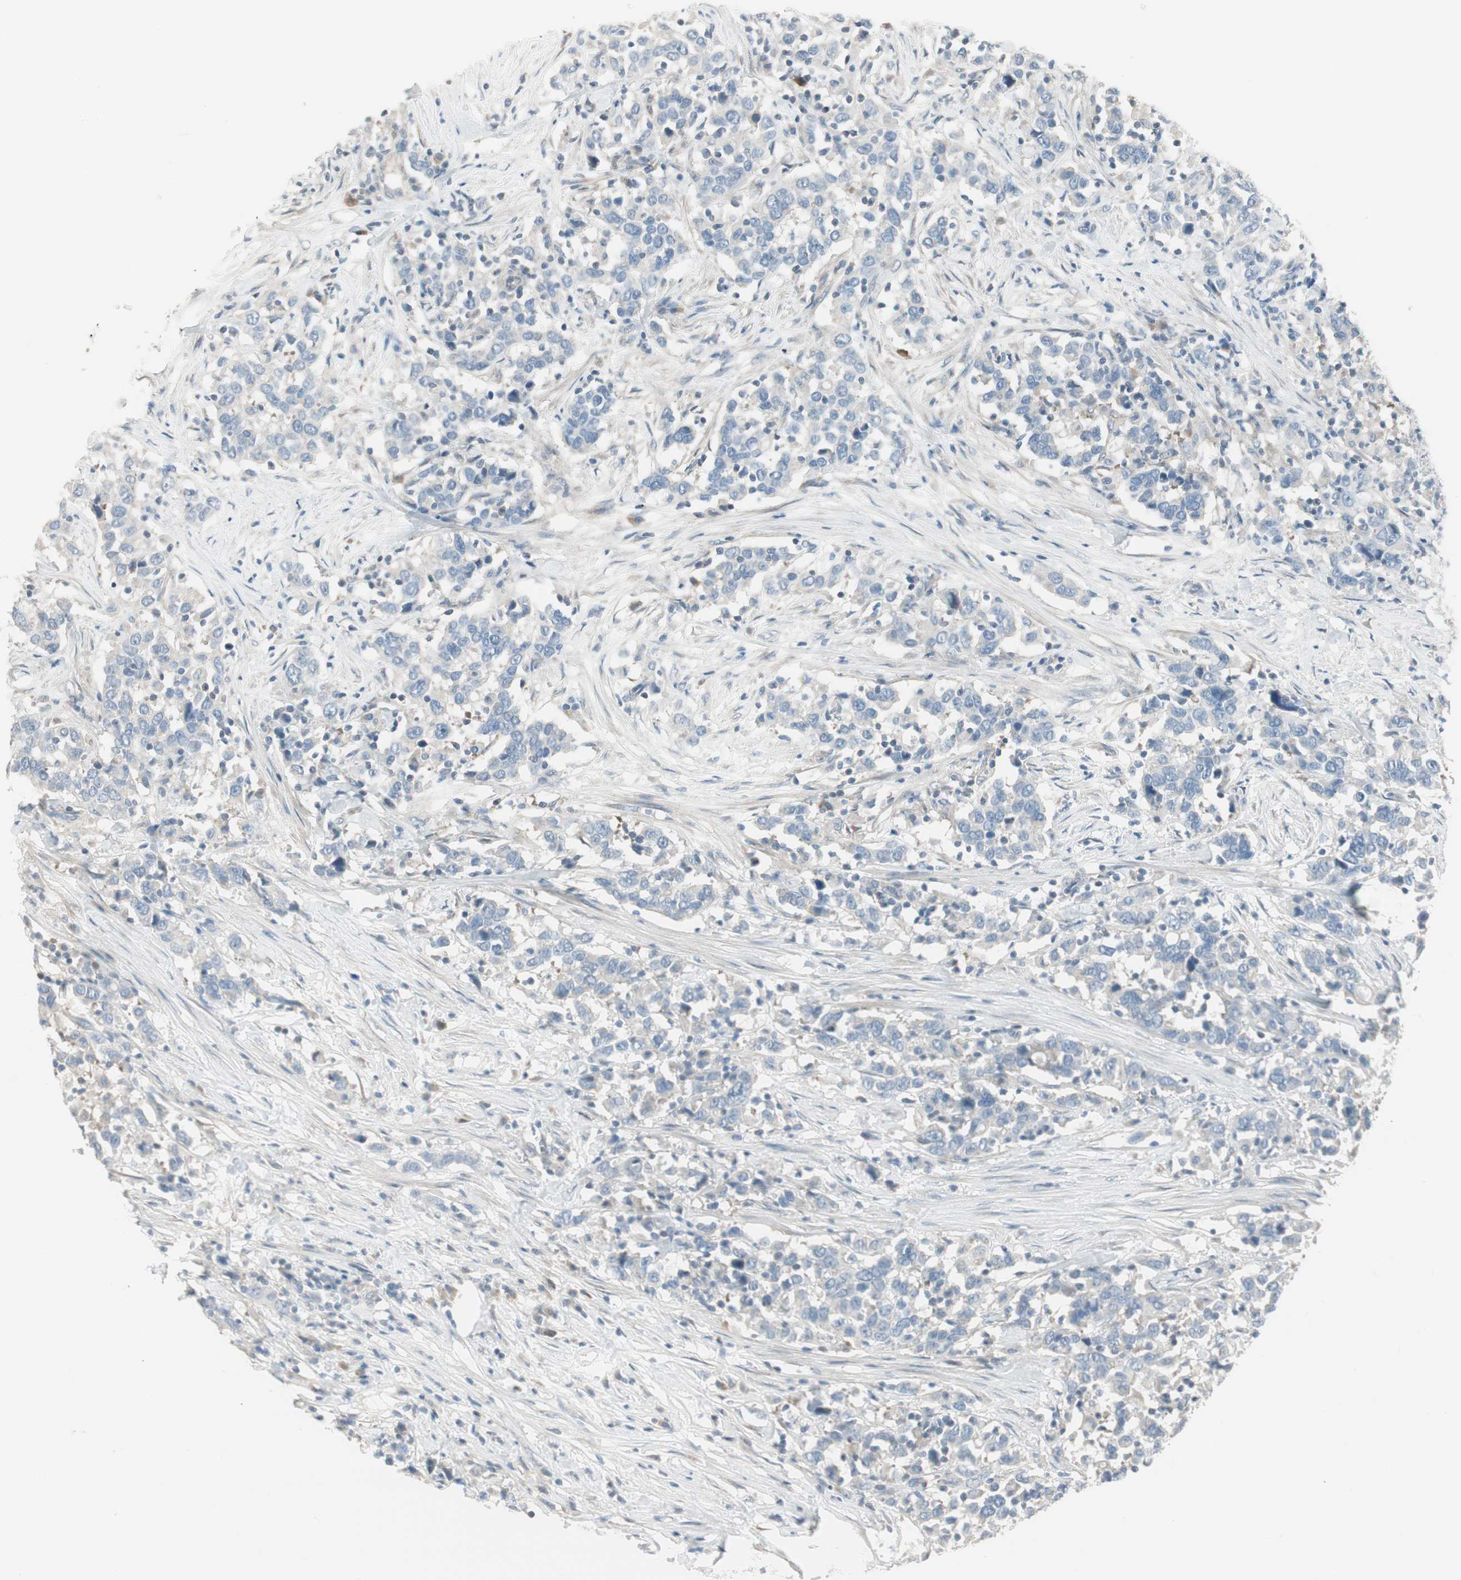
{"staining": {"intensity": "negative", "quantity": "none", "location": "none"}, "tissue": "urothelial cancer", "cell_type": "Tumor cells", "image_type": "cancer", "snomed": [{"axis": "morphology", "description": "Urothelial carcinoma, High grade"}, {"axis": "topography", "description": "Urinary bladder"}], "caption": "A histopathology image of high-grade urothelial carcinoma stained for a protein demonstrates no brown staining in tumor cells. (DAB immunohistochemistry, high magnification).", "gene": "EVA1A", "patient": {"sex": "male", "age": 61}}